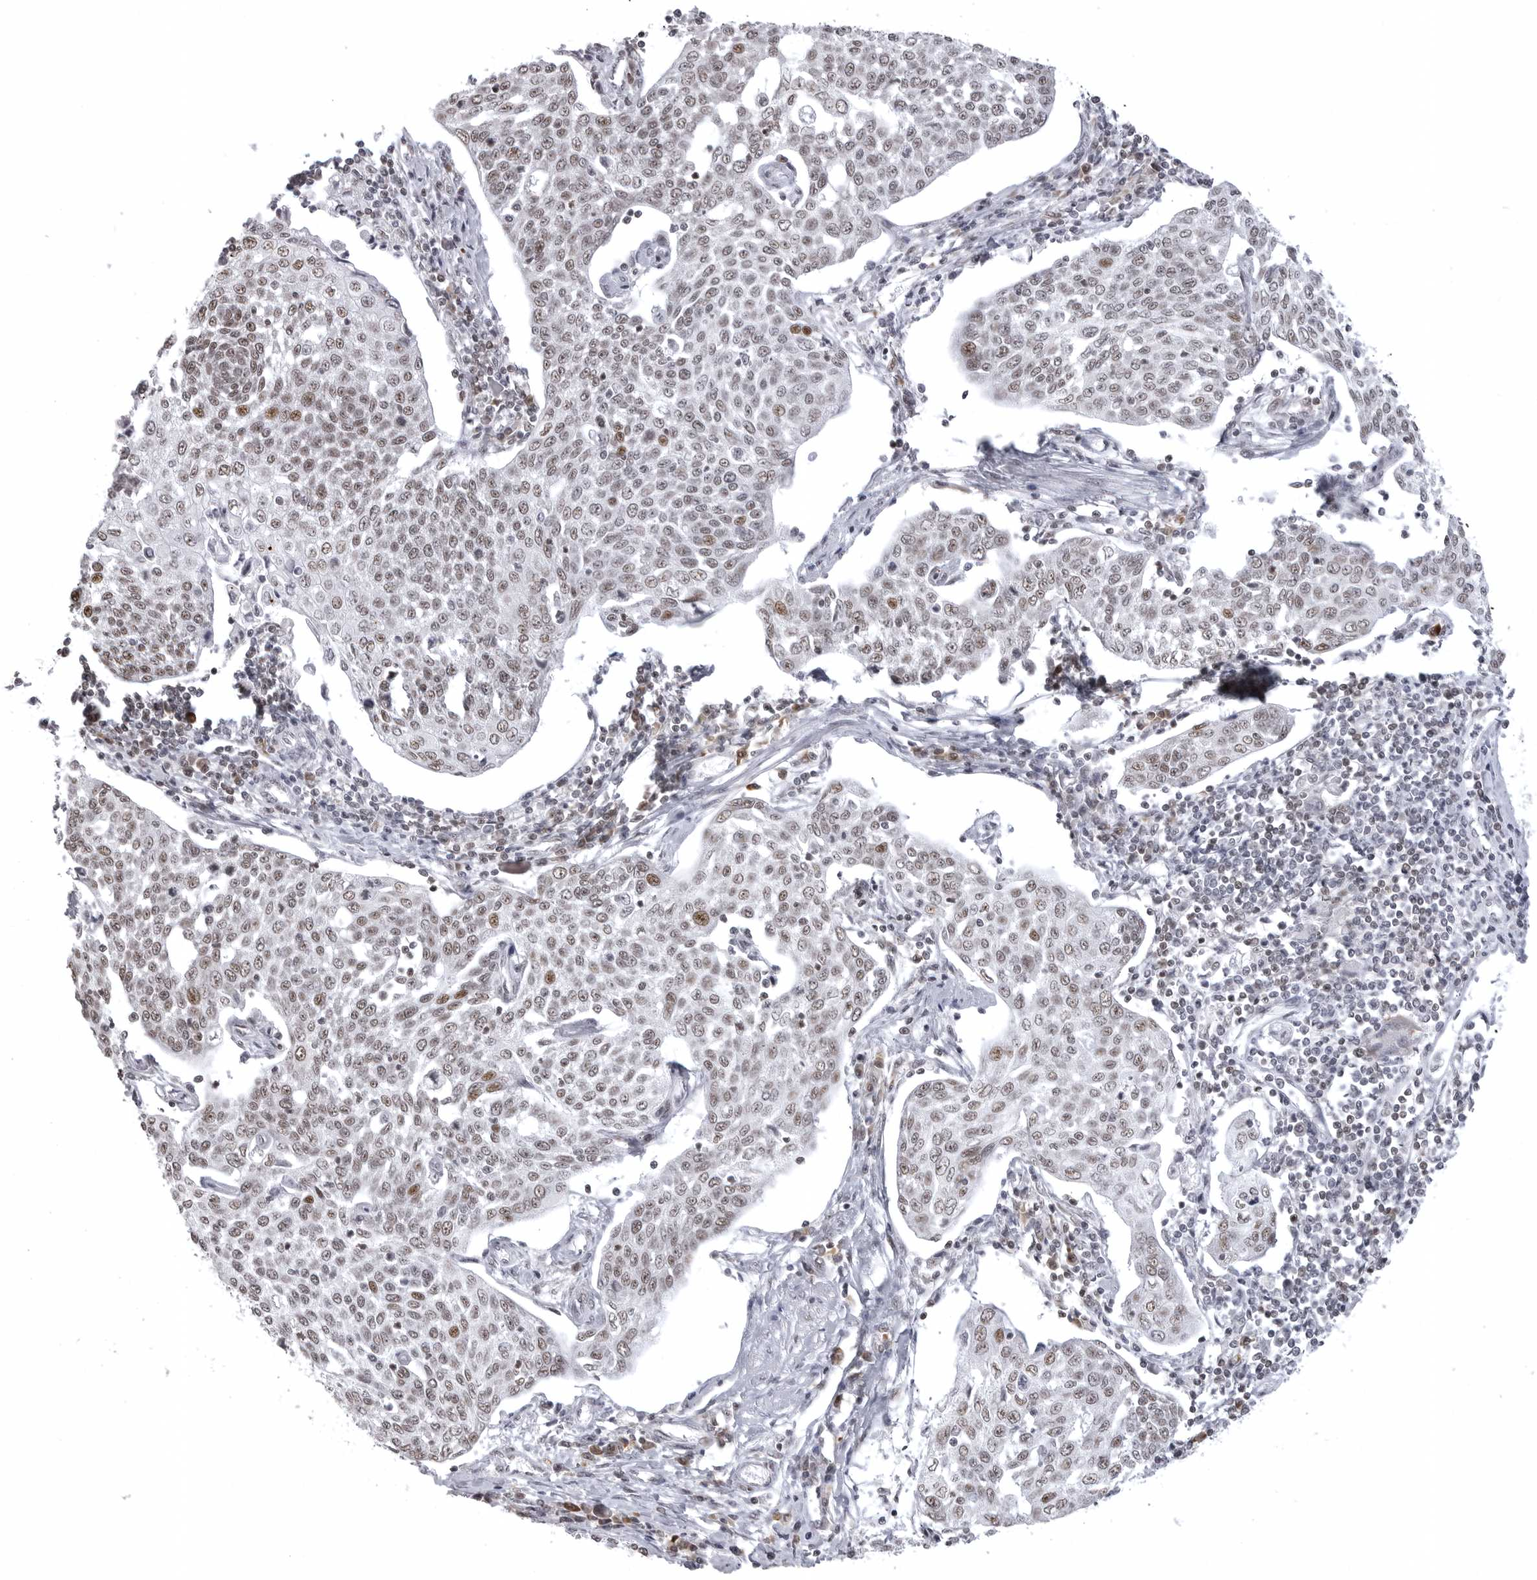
{"staining": {"intensity": "weak", "quantity": "25%-75%", "location": "nuclear"}, "tissue": "cervical cancer", "cell_type": "Tumor cells", "image_type": "cancer", "snomed": [{"axis": "morphology", "description": "Squamous cell carcinoma, NOS"}, {"axis": "topography", "description": "Cervix"}], "caption": "Immunohistochemical staining of cervical squamous cell carcinoma displays low levels of weak nuclear protein staining in about 25%-75% of tumor cells.", "gene": "WRAP53", "patient": {"sex": "female", "age": 34}}